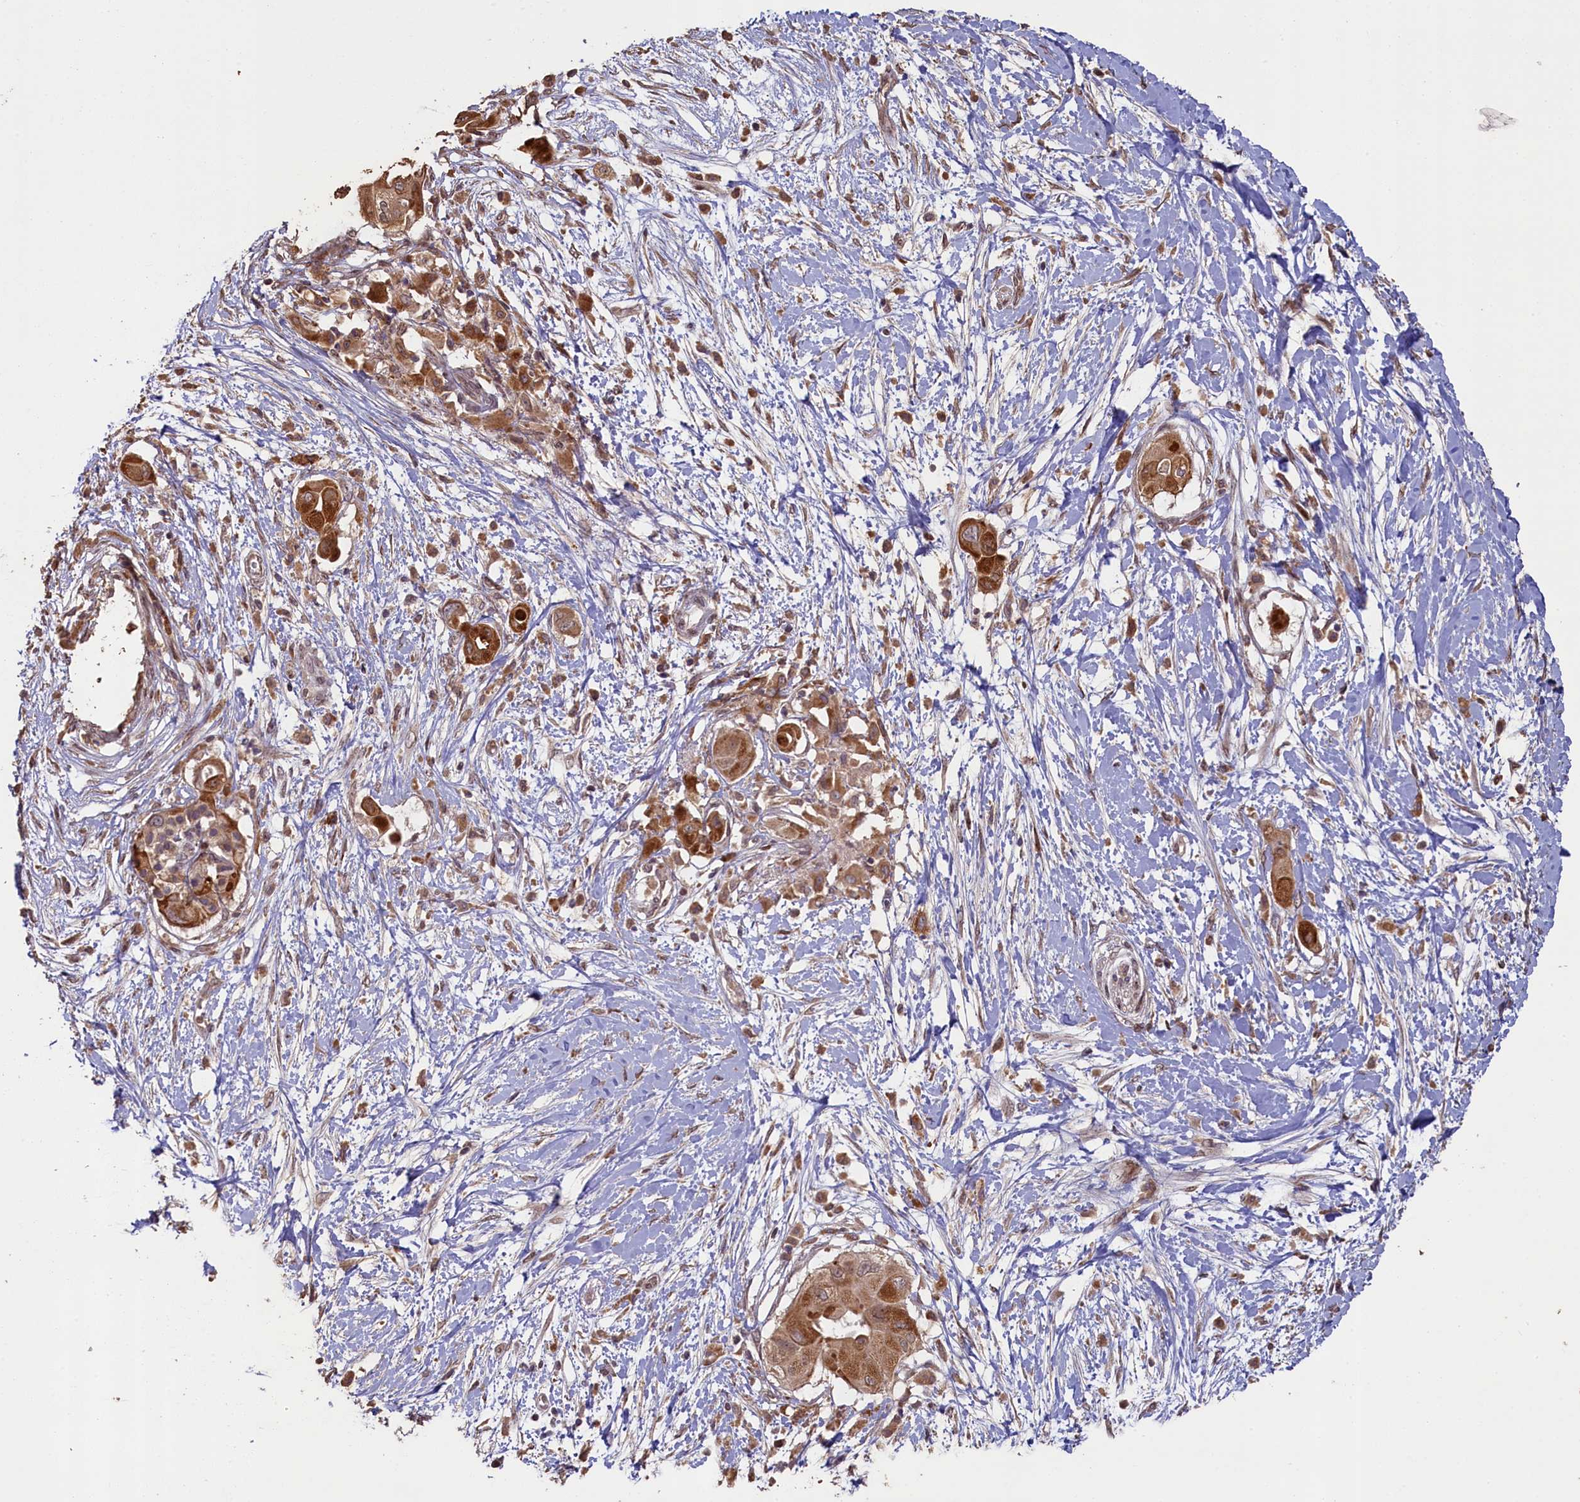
{"staining": {"intensity": "moderate", "quantity": ">75%", "location": "cytoplasmic/membranous"}, "tissue": "pancreatic cancer", "cell_type": "Tumor cells", "image_type": "cancer", "snomed": [{"axis": "morphology", "description": "Adenocarcinoma, NOS"}, {"axis": "topography", "description": "Pancreas"}], "caption": "DAB immunohistochemical staining of pancreatic adenocarcinoma demonstrates moderate cytoplasmic/membranous protein staining in about >75% of tumor cells. Using DAB (brown) and hematoxylin (blue) stains, captured at high magnification using brightfield microscopy.", "gene": "SLC38A7", "patient": {"sex": "male", "age": 68}}